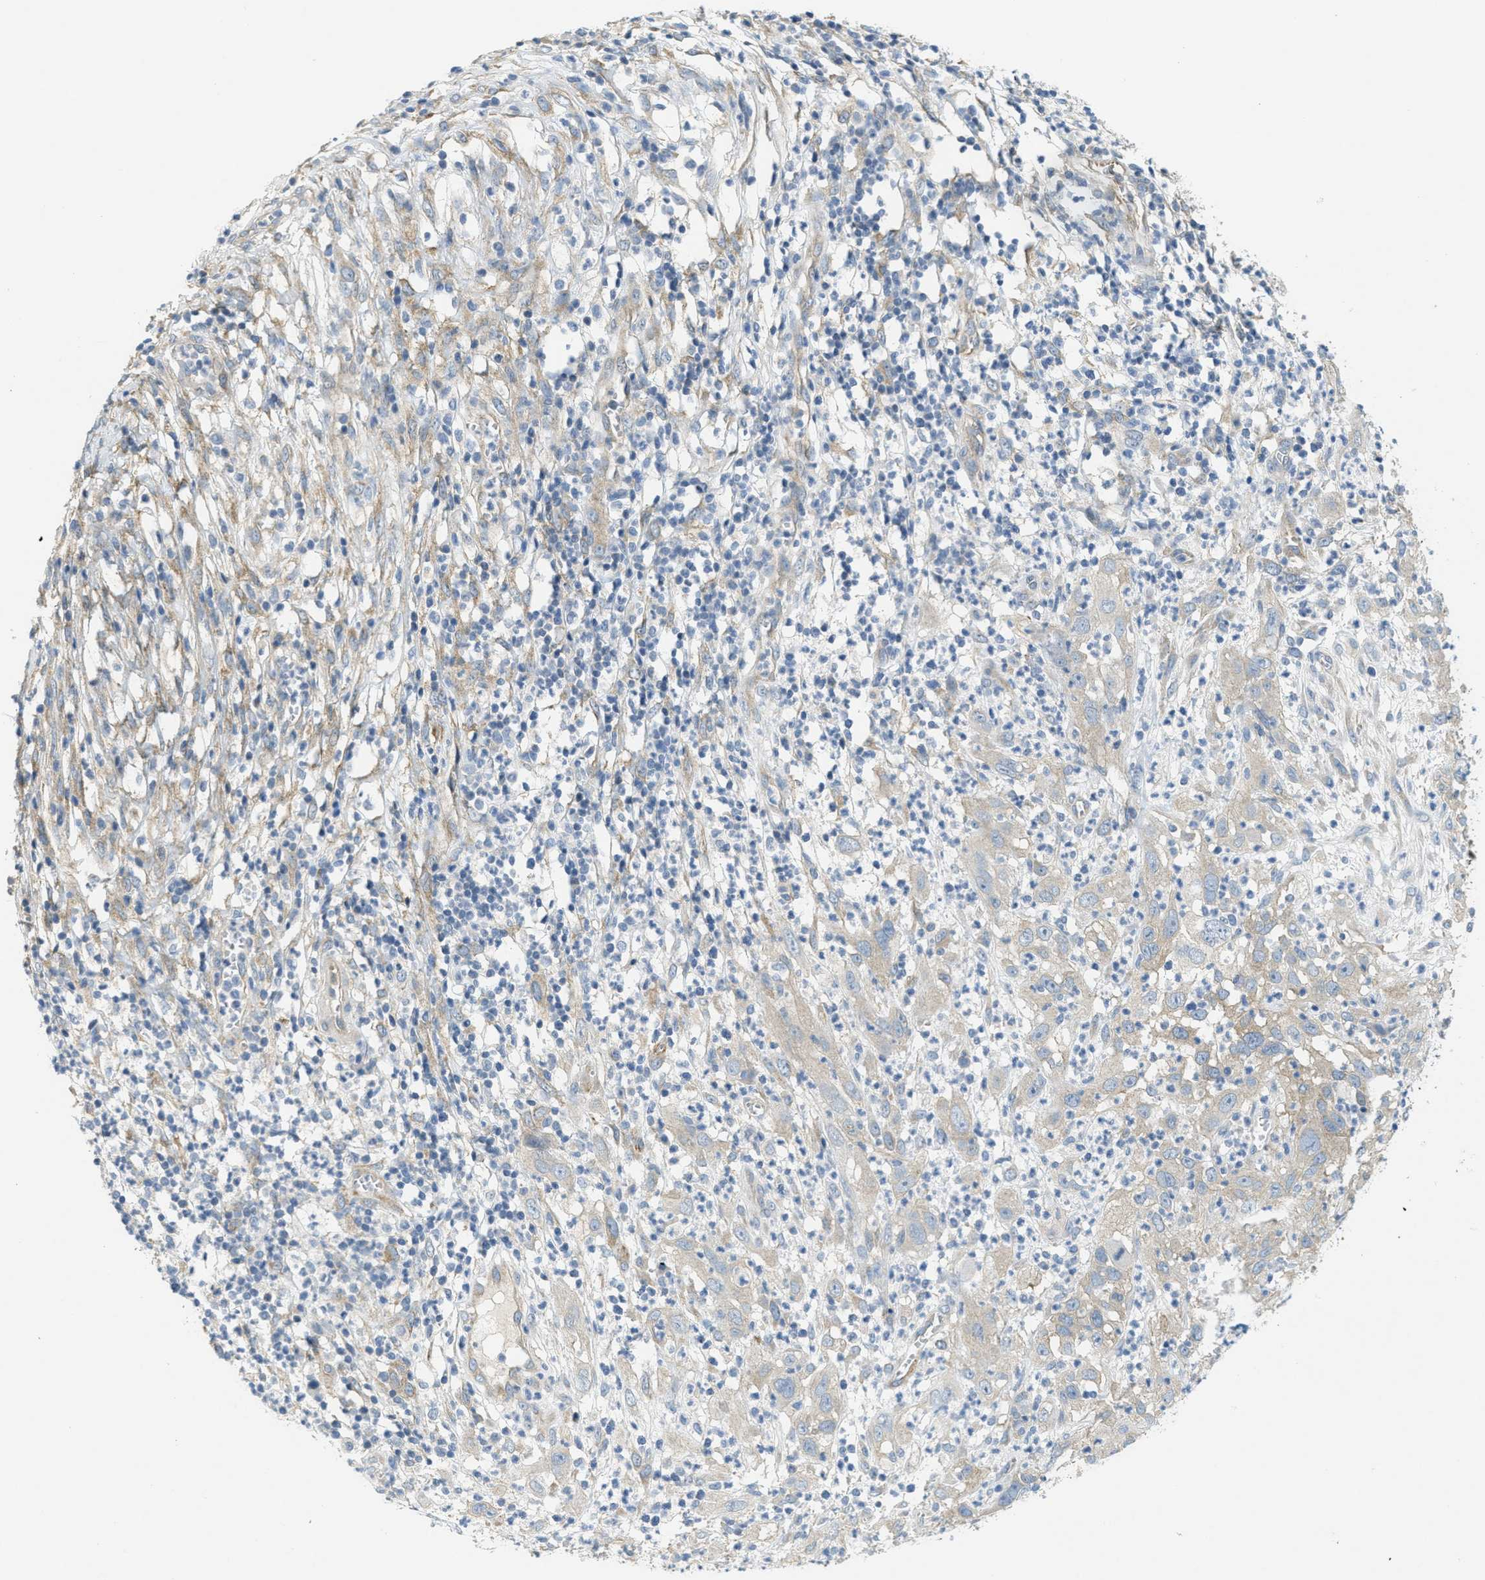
{"staining": {"intensity": "weak", "quantity": "<25%", "location": "cytoplasmic/membranous"}, "tissue": "cervical cancer", "cell_type": "Tumor cells", "image_type": "cancer", "snomed": [{"axis": "morphology", "description": "Squamous cell carcinoma, NOS"}, {"axis": "topography", "description": "Cervix"}], "caption": "A high-resolution image shows IHC staining of squamous cell carcinoma (cervical), which shows no significant positivity in tumor cells.", "gene": "ZFYVE9", "patient": {"sex": "female", "age": 32}}